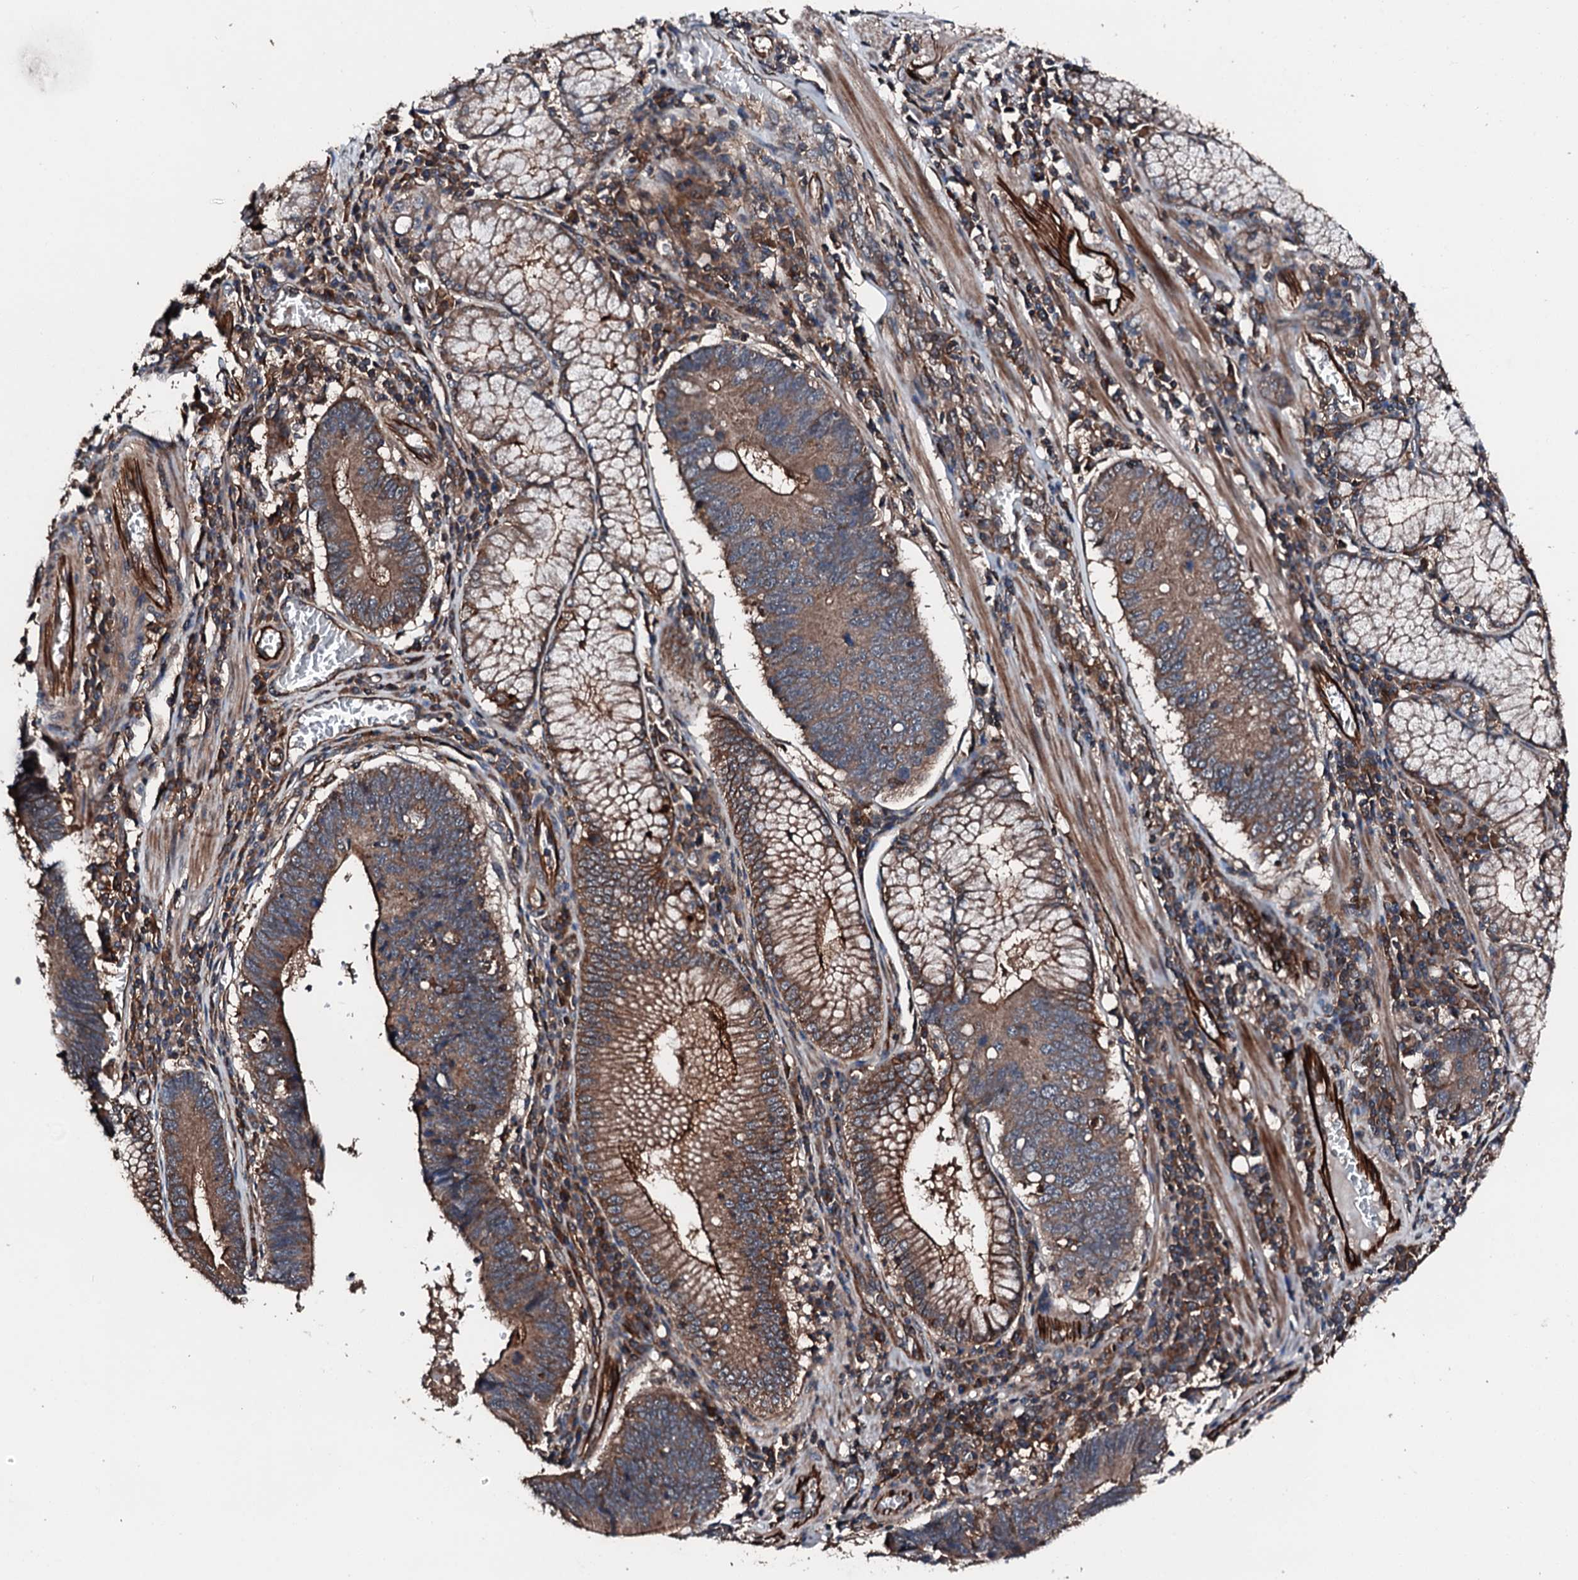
{"staining": {"intensity": "strong", "quantity": ">75%", "location": "cytoplasmic/membranous"}, "tissue": "stomach cancer", "cell_type": "Tumor cells", "image_type": "cancer", "snomed": [{"axis": "morphology", "description": "Adenocarcinoma, NOS"}, {"axis": "topography", "description": "Stomach"}], "caption": "There is high levels of strong cytoplasmic/membranous staining in tumor cells of stomach cancer, as demonstrated by immunohistochemical staining (brown color).", "gene": "FGD4", "patient": {"sex": "male", "age": 59}}